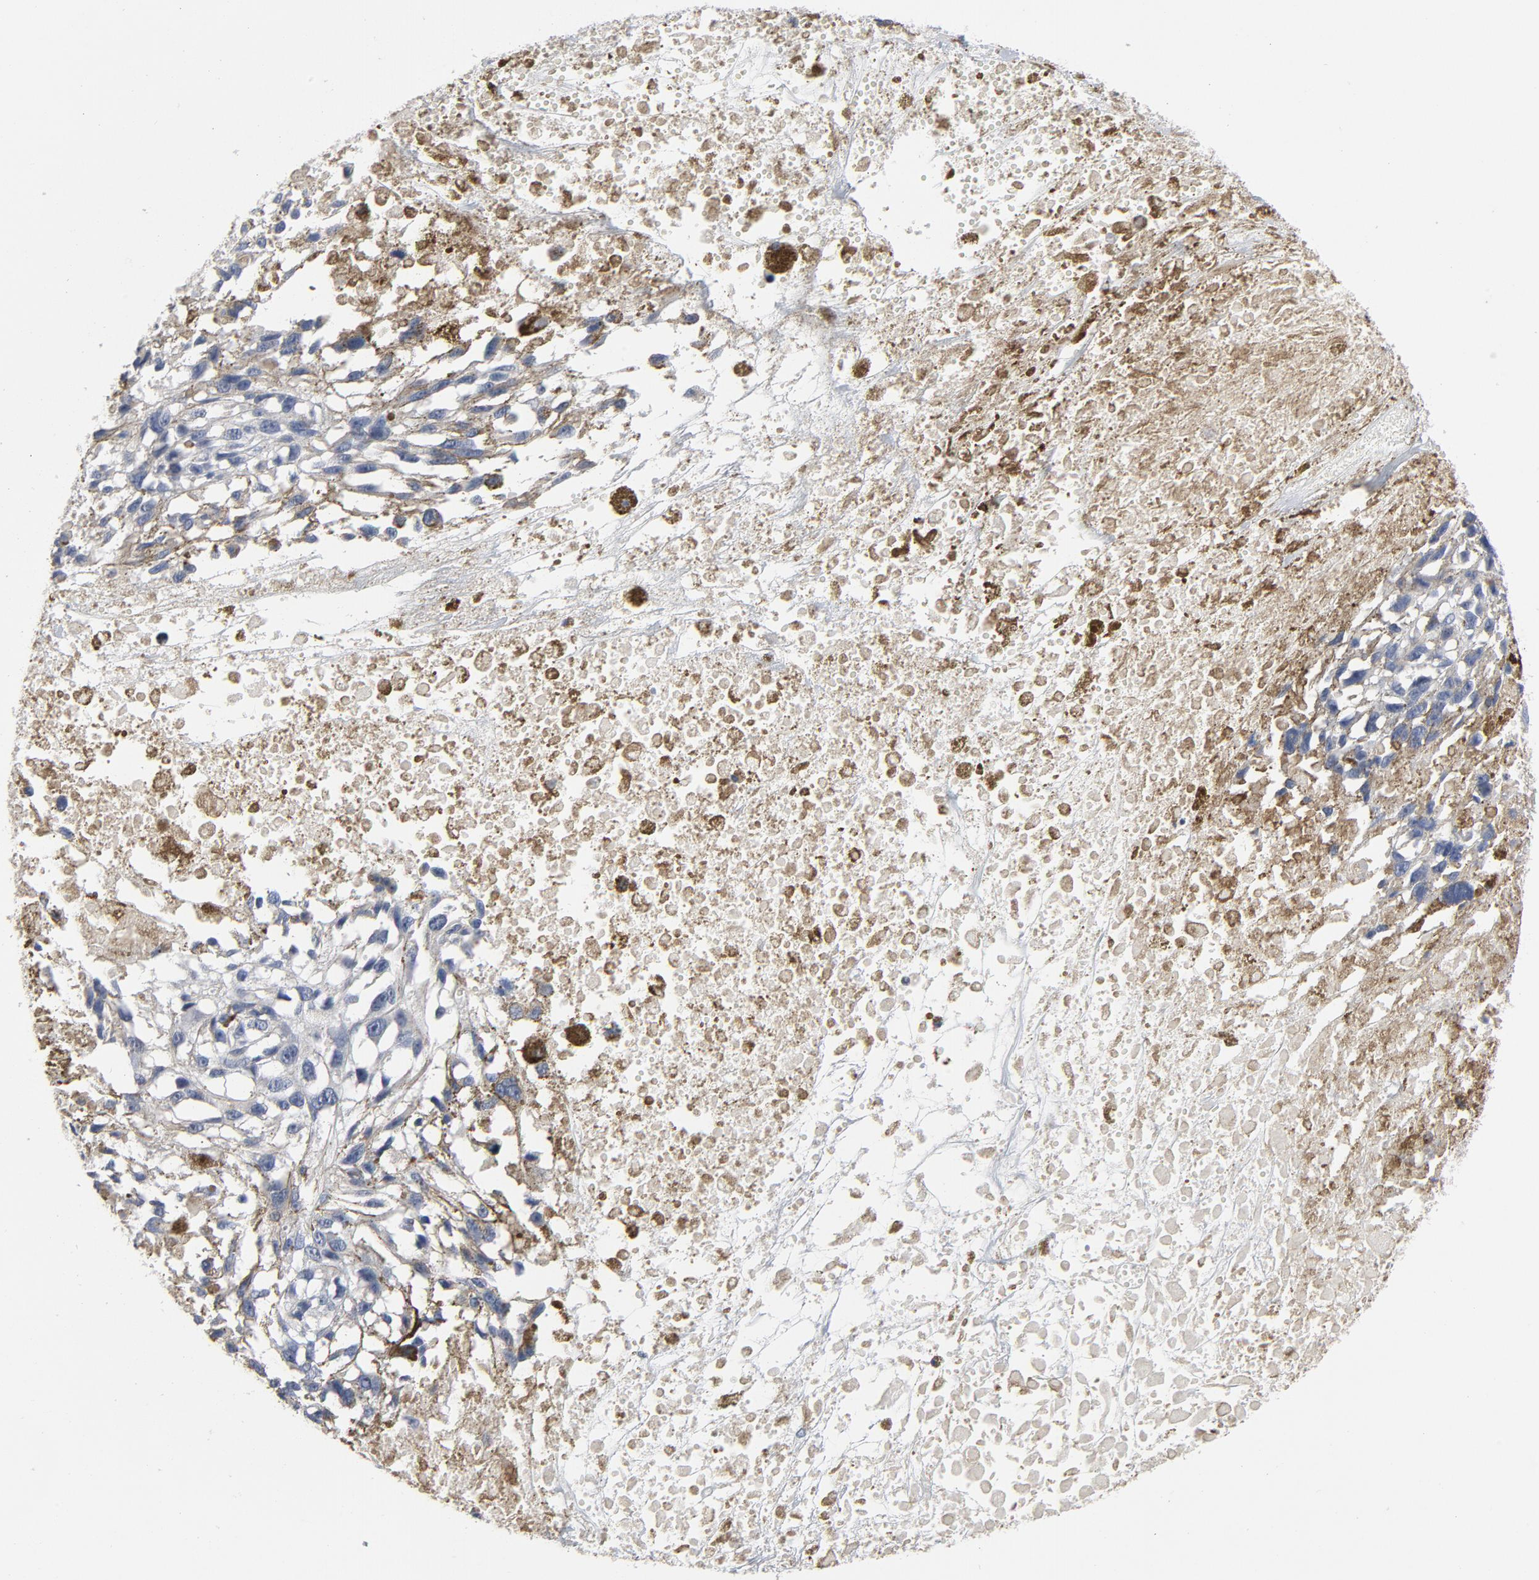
{"staining": {"intensity": "negative", "quantity": "none", "location": "none"}, "tissue": "melanoma", "cell_type": "Tumor cells", "image_type": "cancer", "snomed": [{"axis": "morphology", "description": "Malignant melanoma, Metastatic site"}, {"axis": "topography", "description": "Lymph node"}], "caption": "This is a micrograph of IHC staining of melanoma, which shows no staining in tumor cells.", "gene": "TCL1A", "patient": {"sex": "male", "age": 59}}